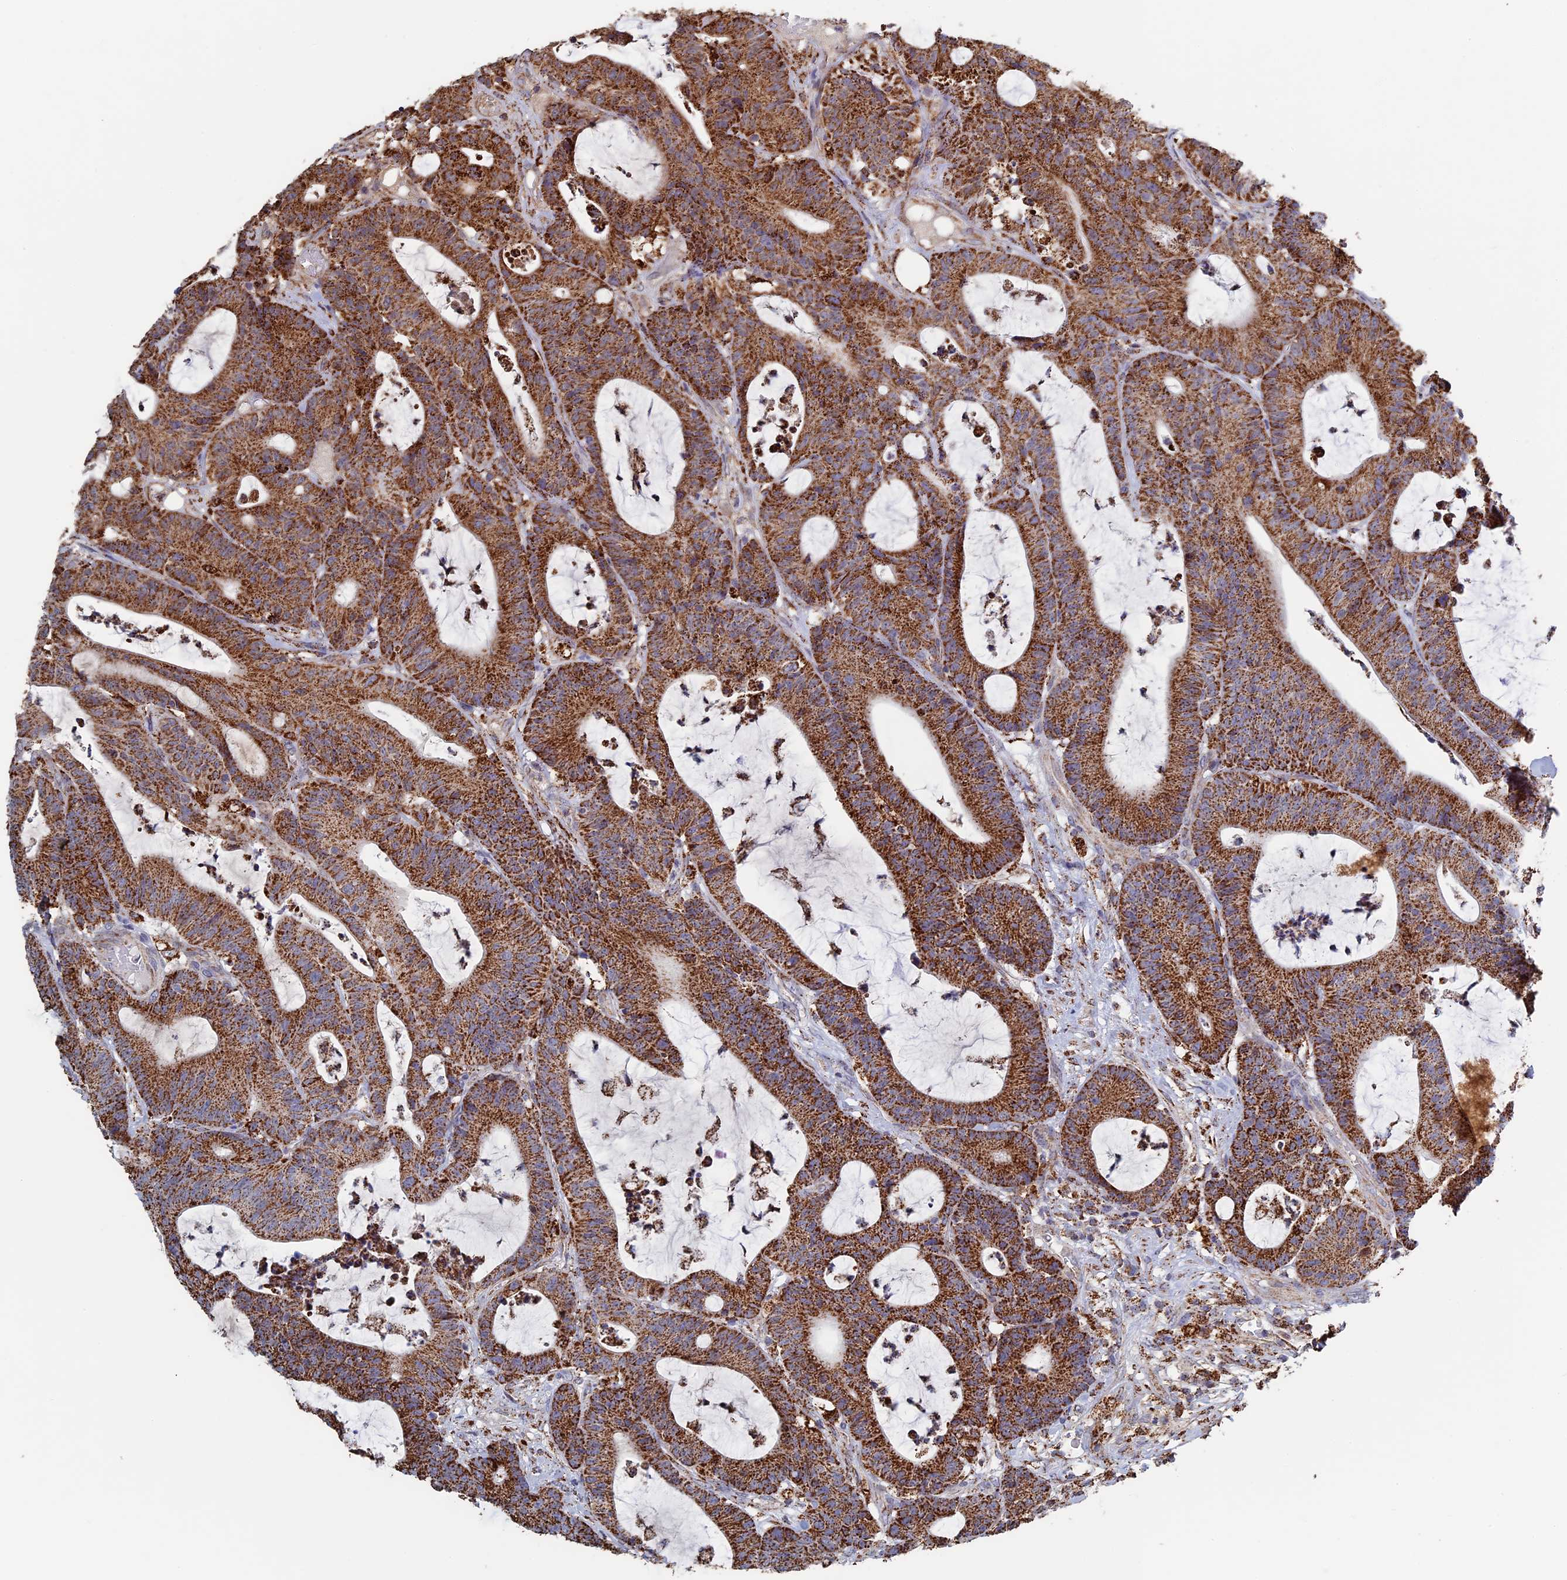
{"staining": {"intensity": "moderate", "quantity": ">75%", "location": "cytoplasmic/membranous"}, "tissue": "colorectal cancer", "cell_type": "Tumor cells", "image_type": "cancer", "snomed": [{"axis": "morphology", "description": "Adenocarcinoma, NOS"}, {"axis": "topography", "description": "Colon"}], "caption": "Brown immunohistochemical staining in human colorectal adenocarcinoma shows moderate cytoplasmic/membranous expression in about >75% of tumor cells.", "gene": "SEC24D", "patient": {"sex": "female", "age": 84}}